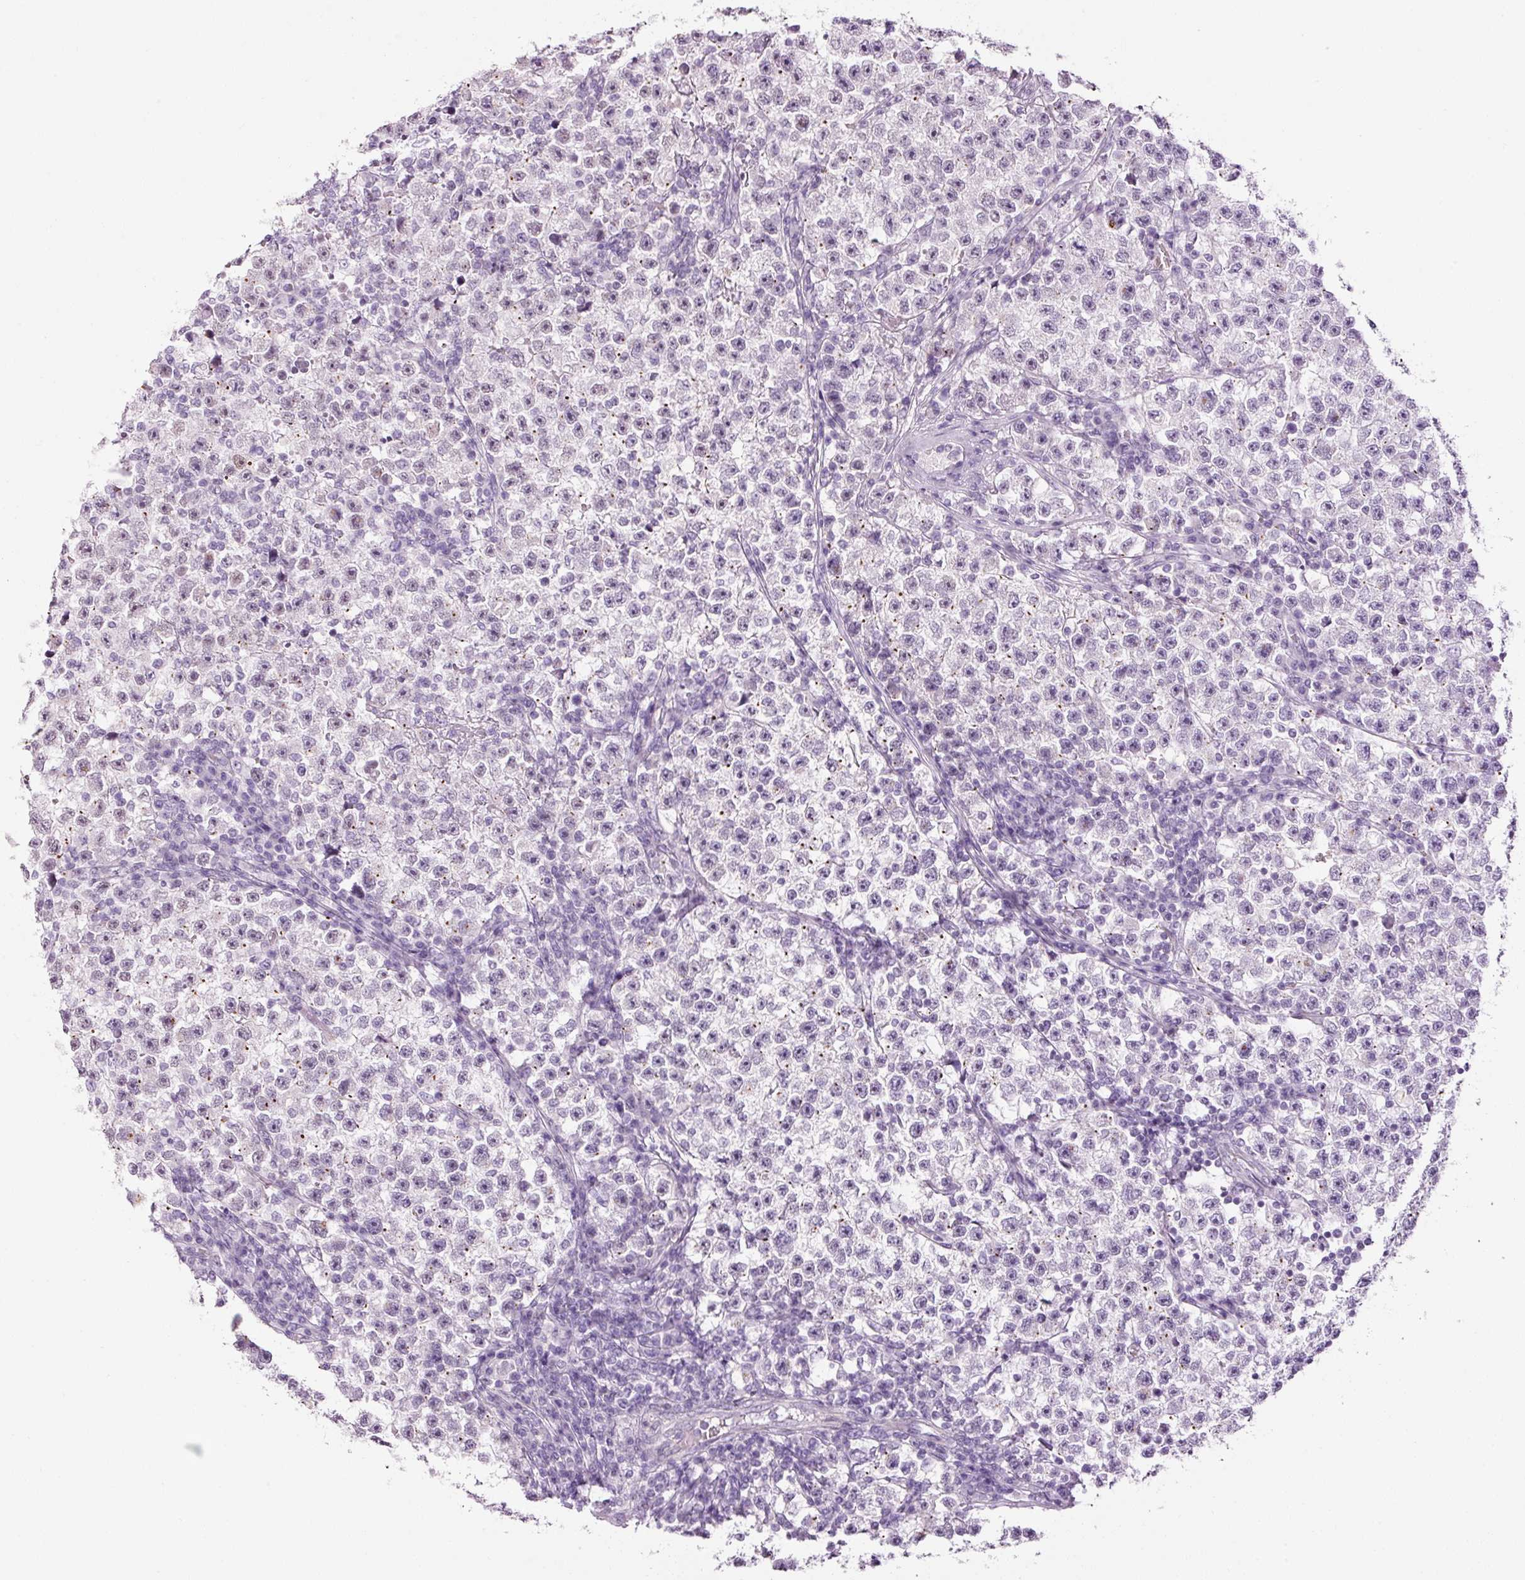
{"staining": {"intensity": "negative", "quantity": "none", "location": "none"}, "tissue": "testis cancer", "cell_type": "Tumor cells", "image_type": "cancer", "snomed": [{"axis": "morphology", "description": "Seminoma, NOS"}, {"axis": "topography", "description": "Testis"}], "caption": "High power microscopy image of an immunohistochemistry micrograph of testis seminoma, revealing no significant positivity in tumor cells.", "gene": "ANKRD20A1", "patient": {"sex": "male", "age": 22}}